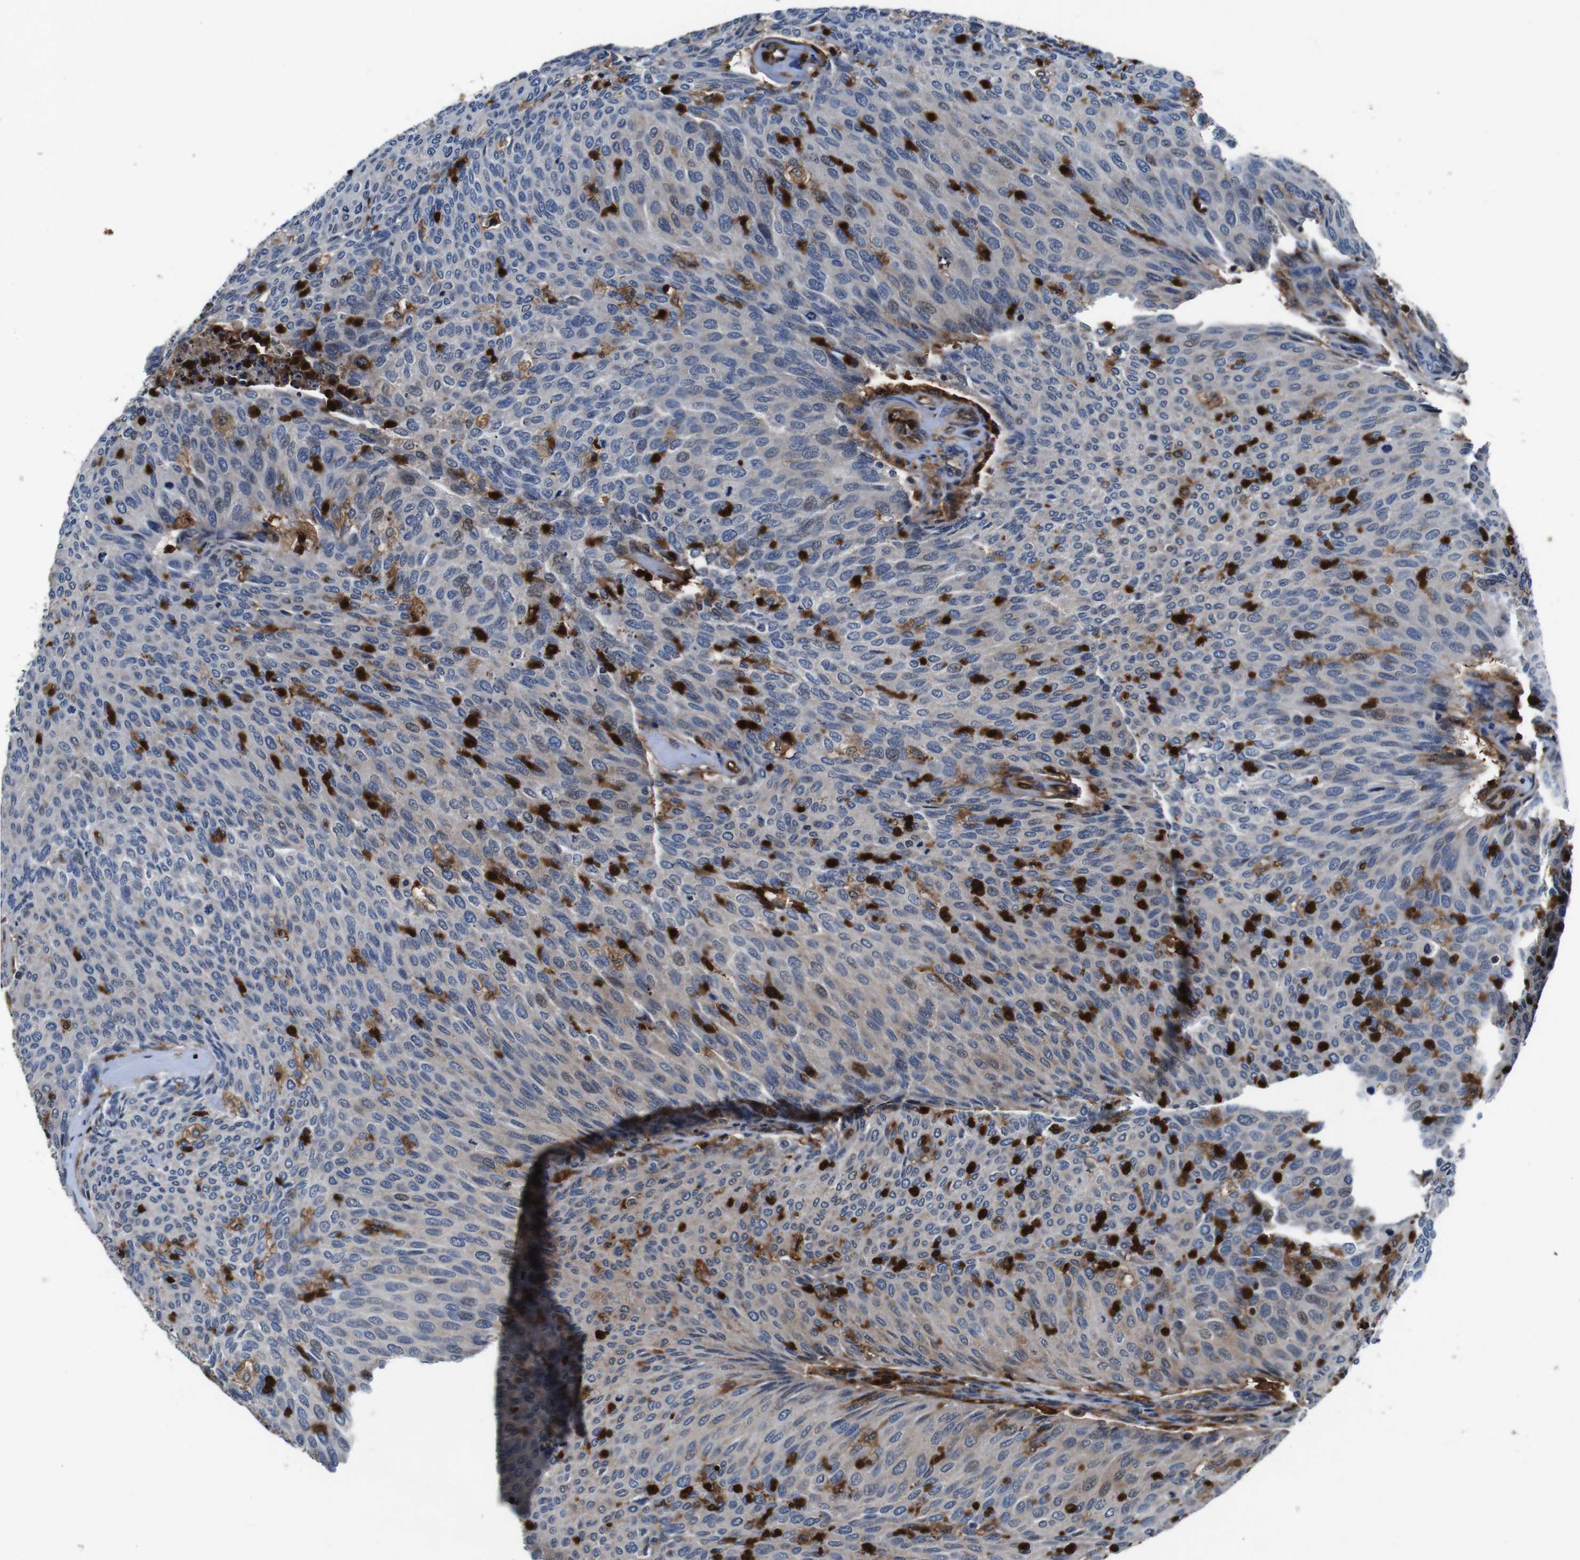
{"staining": {"intensity": "weak", "quantity": "<25%", "location": "cytoplasmic/membranous"}, "tissue": "urothelial cancer", "cell_type": "Tumor cells", "image_type": "cancer", "snomed": [{"axis": "morphology", "description": "Urothelial carcinoma, Low grade"}, {"axis": "topography", "description": "Urinary bladder"}], "caption": "DAB immunohistochemical staining of urothelial cancer displays no significant positivity in tumor cells.", "gene": "ANXA1", "patient": {"sex": "female", "age": 79}}